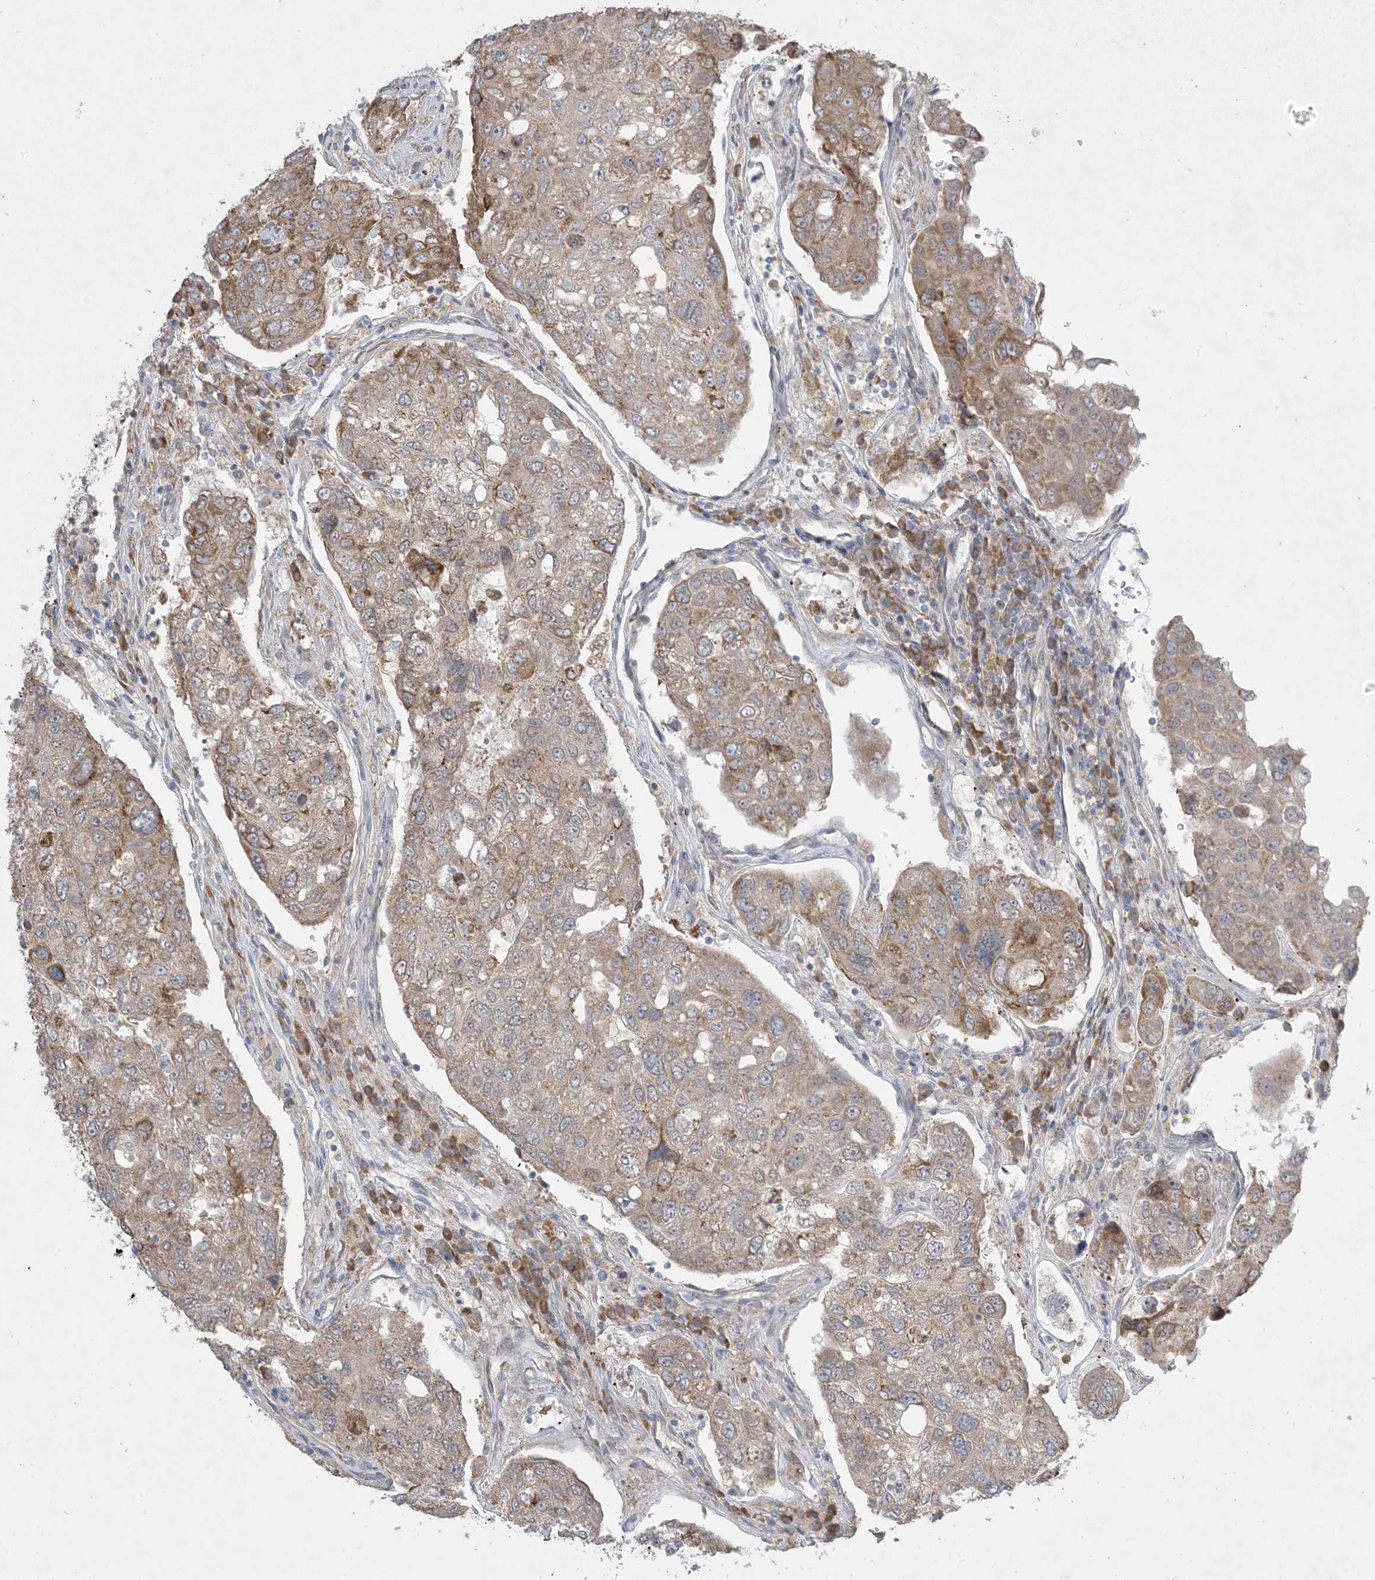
{"staining": {"intensity": "weak", "quantity": ">75%", "location": "cytoplasmic/membranous"}, "tissue": "urothelial cancer", "cell_type": "Tumor cells", "image_type": "cancer", "snomed": [{"axis": "morphology", "description": "Urothelial carcinoma, High grade"}, {"axis": "topography", "description": "Lymph node"}, {"axis": "topography", "description": "Urinary bladder"}], "caption": "Urothelial cancer stained with DAB (3,3'-diaminobenzidine) immunohistochemistry (IHC) demonstrates low levels of weak cytoplasmic/membranous staining in about >75% of tumor cells.", "gene": "MMGT1", "patient": {"sex": "male", "age": 51}}